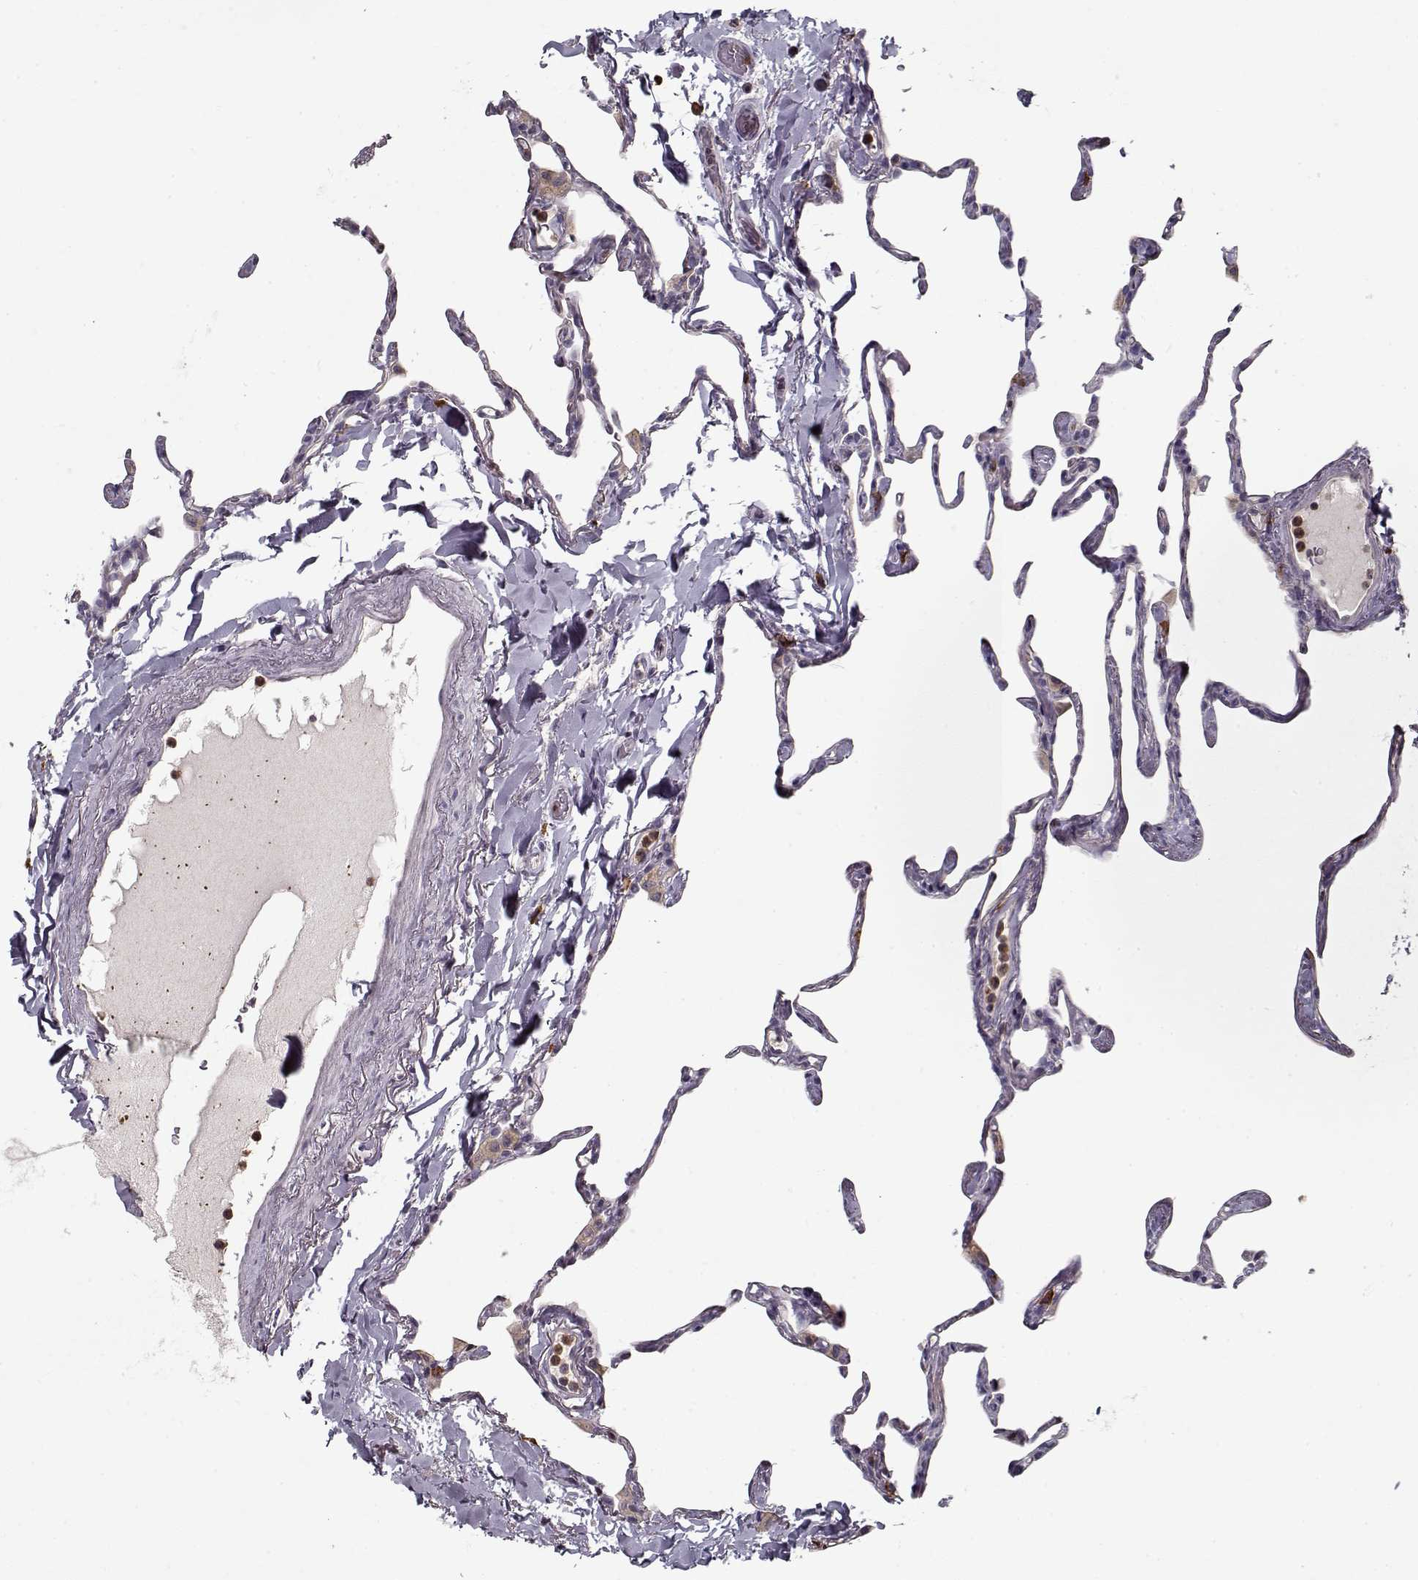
{"staining": {"intensity": "negative", "quantity": "none", "location": "none"}, "tissue": "lung", "cell_type": "Alveolar cells", "image_type": "normal", "snomed": [{"axis": "morphology", "description": "Normal tissue, NOS"}, {"axis": "topography", "description": "Lung"}], "caption": "The IHC micrograph has no significant expression in alveolar cells of lung.", "gene": "UNC13D", "patient": {"sex": "male", "age": 65}}